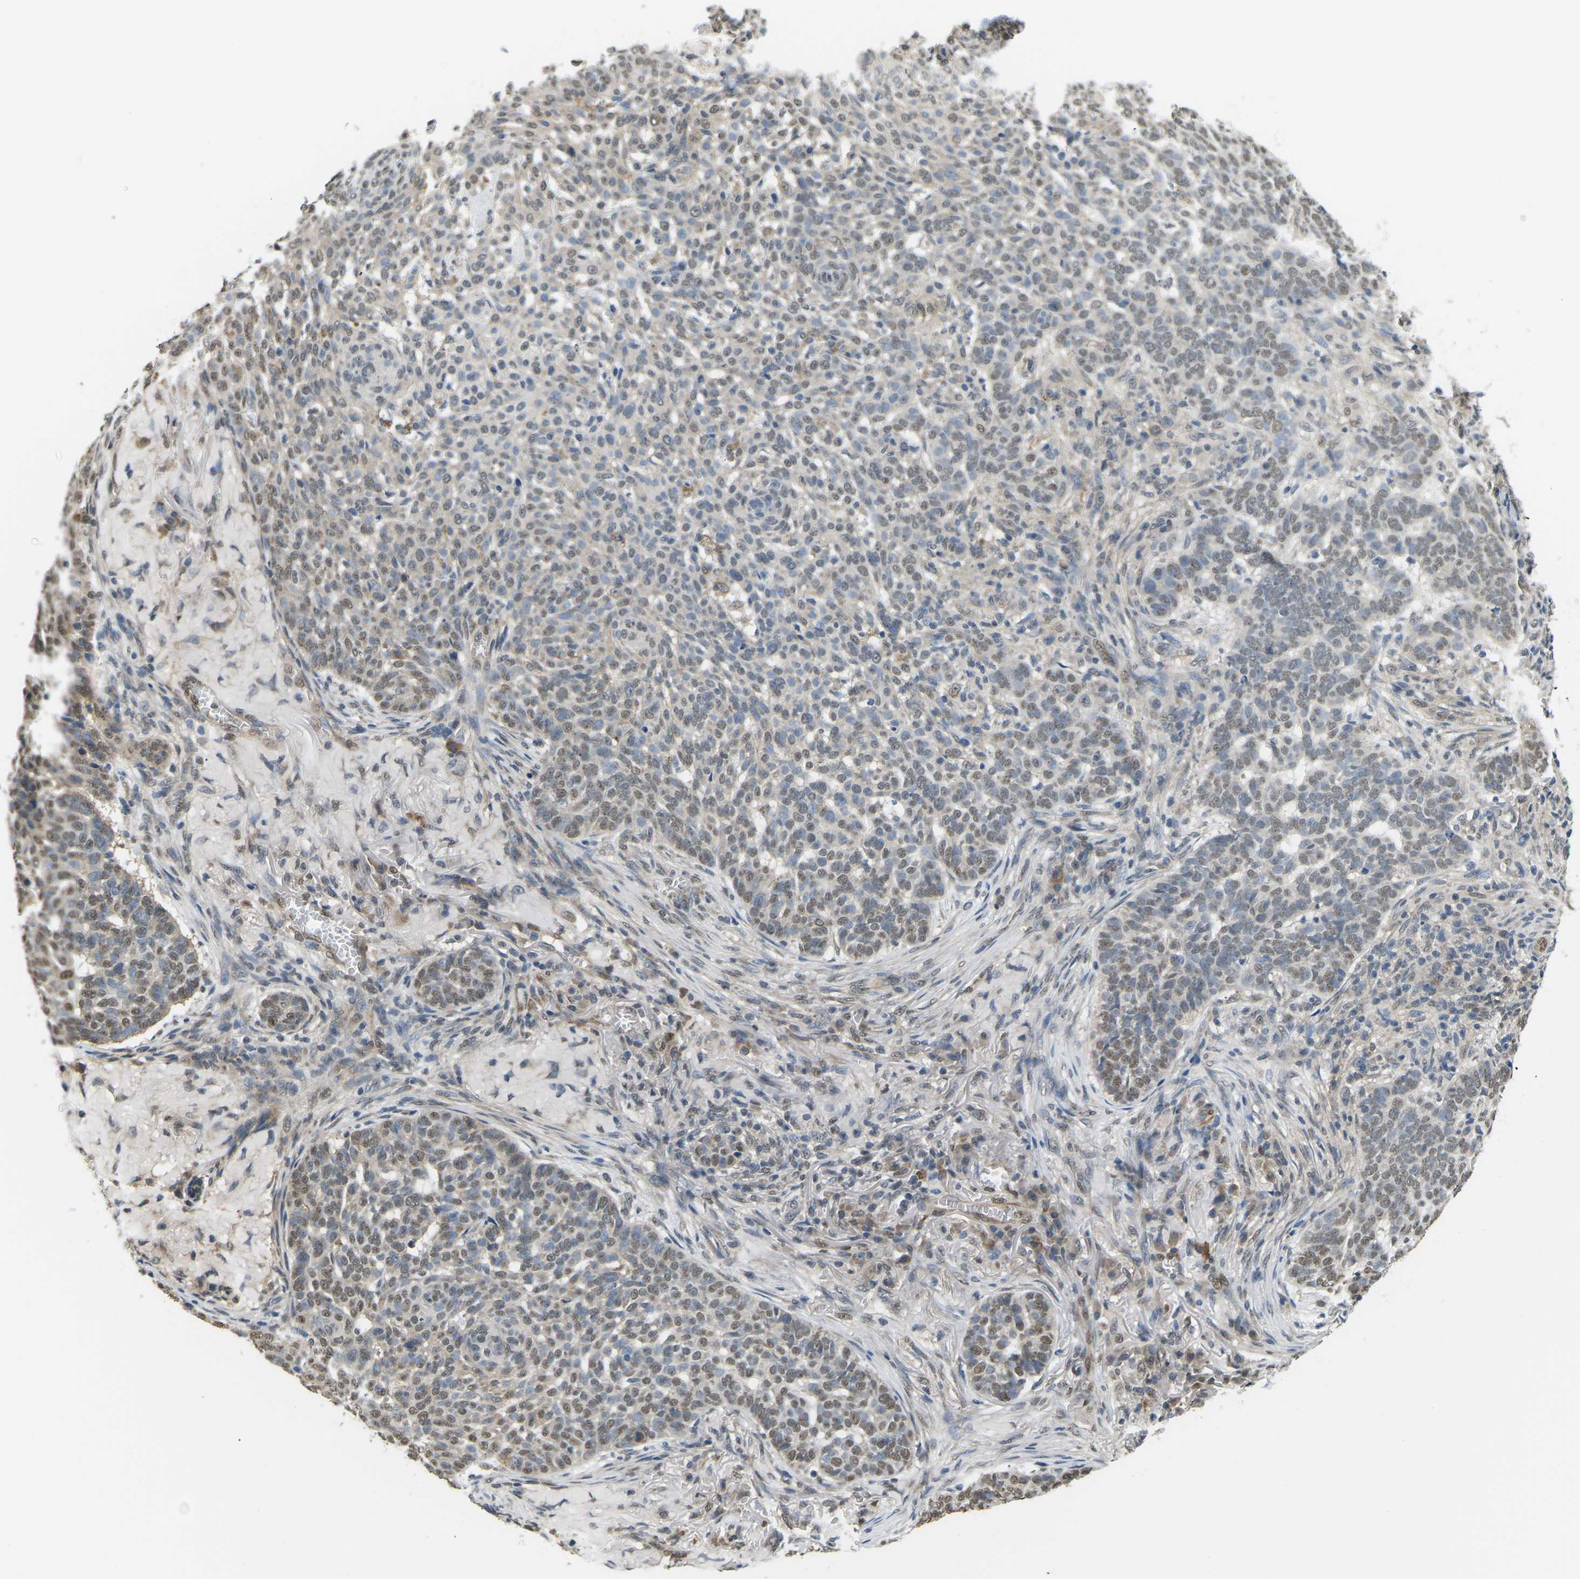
{"staining": {"intensity": "weak", "quantity": "25%-75%", "location": "nuclear"}, "tissue": "skin cancer", "cell_type": "Tumor cells", "image_type": "cancer", "snomed": [{"axis": "morphology", "description": "Basal cell carcinoma"}, {"axis": "topography", "description": "Skin"}], "caption": "Tumor cells display low levels of weak nuclear positivity in about 25%-75% of cells in human skin cancer.", "gene": "ERBB4", "patient": {"sex": "male", "age": 85}}